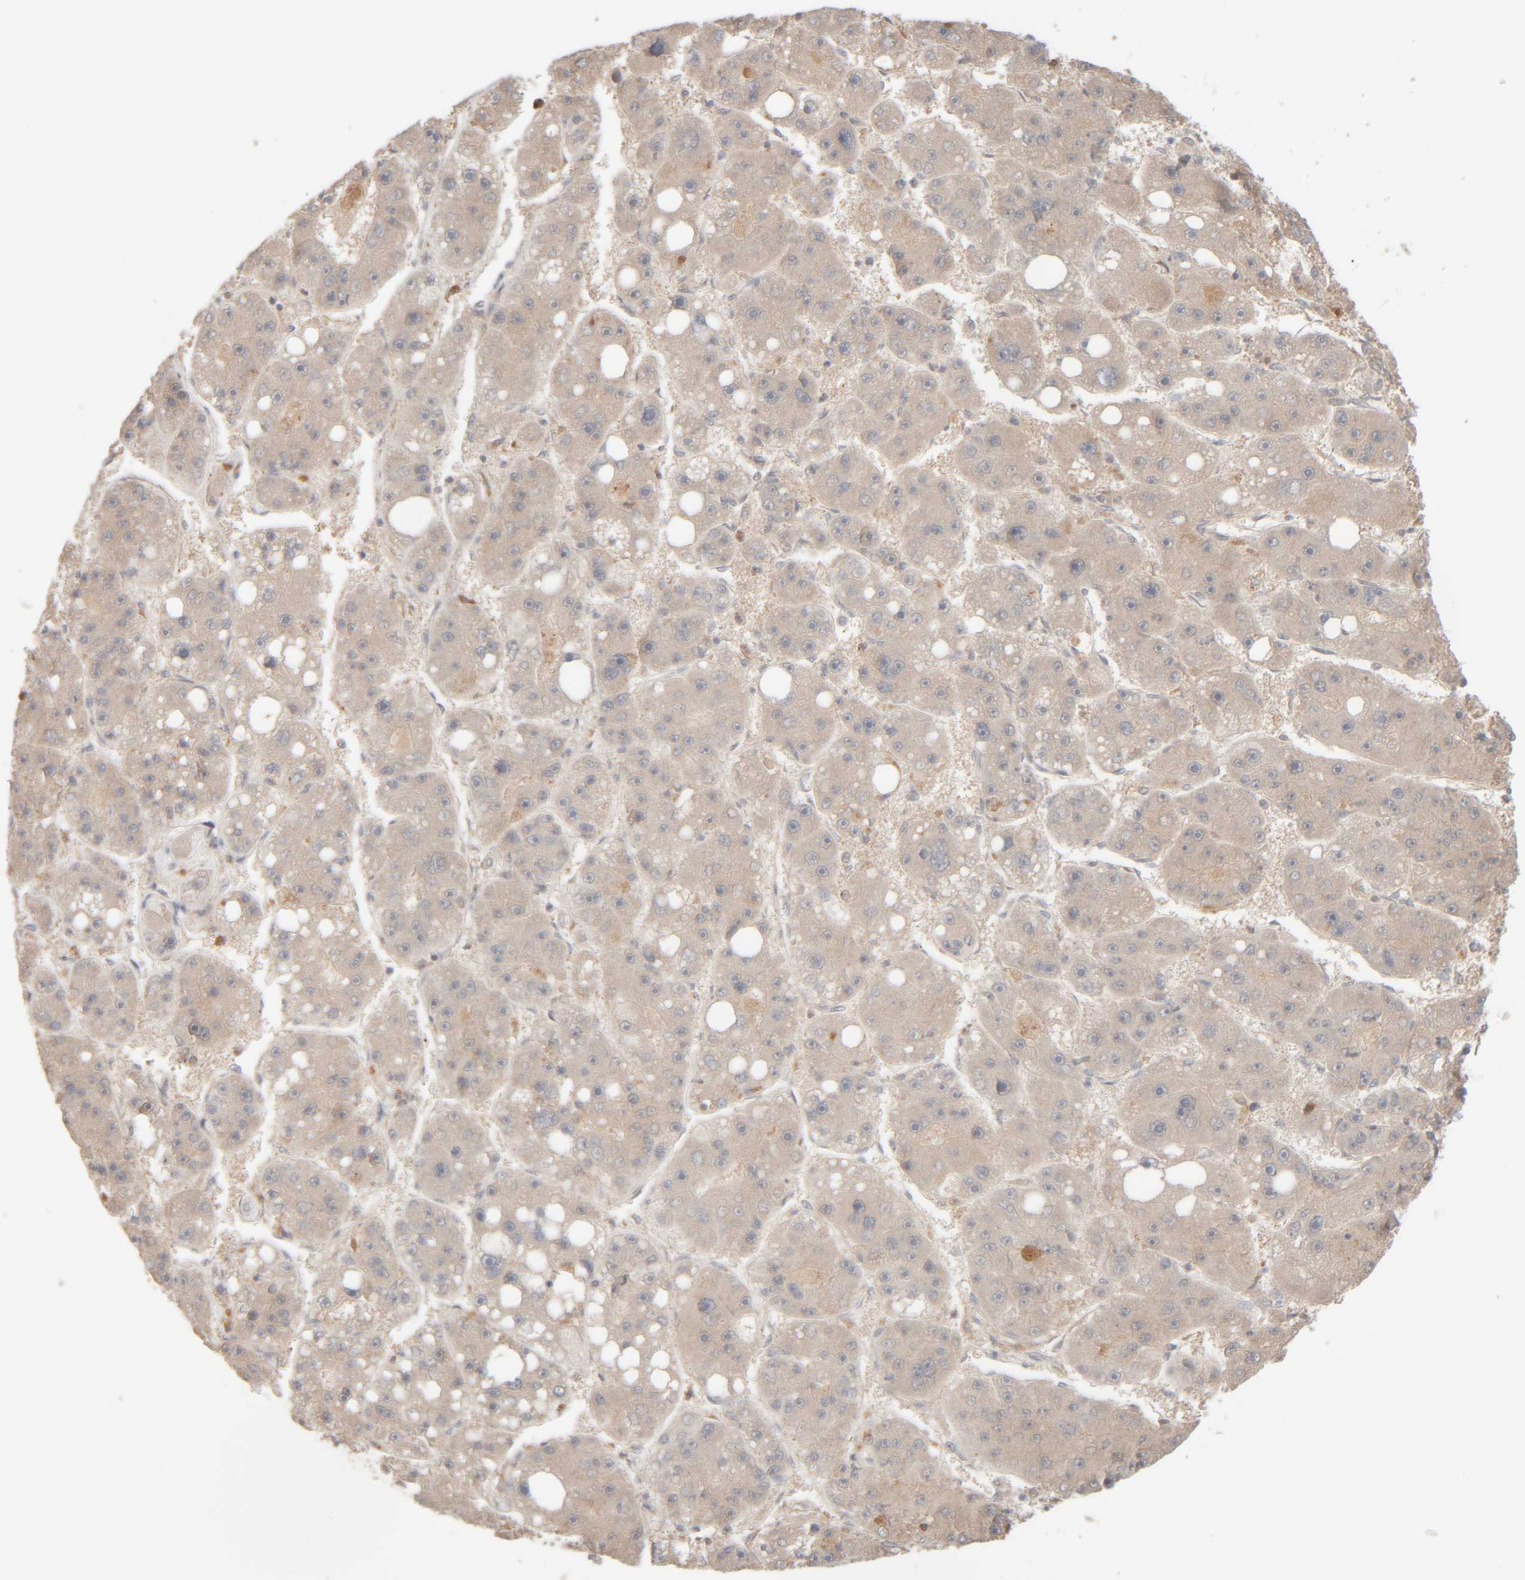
{"staining": {"intensity": "negative", "quantity": "none", "location": "none"}, "tissue": "liver cancer", "cell_type": "Tumor cells", "image_type": "cancer", "snomed": [{"axis": "morphology", "description": "Carcinoma, Hepatocellular, NOS"}, {"axis": "topography", "description": "Liver"}], "caption": "Tumor cells are negative for brown protein staining in liver cancer (hepatocellular carcinoma).", "gene": "RIDA", "patient": {"sex": "female", "age": 61}}